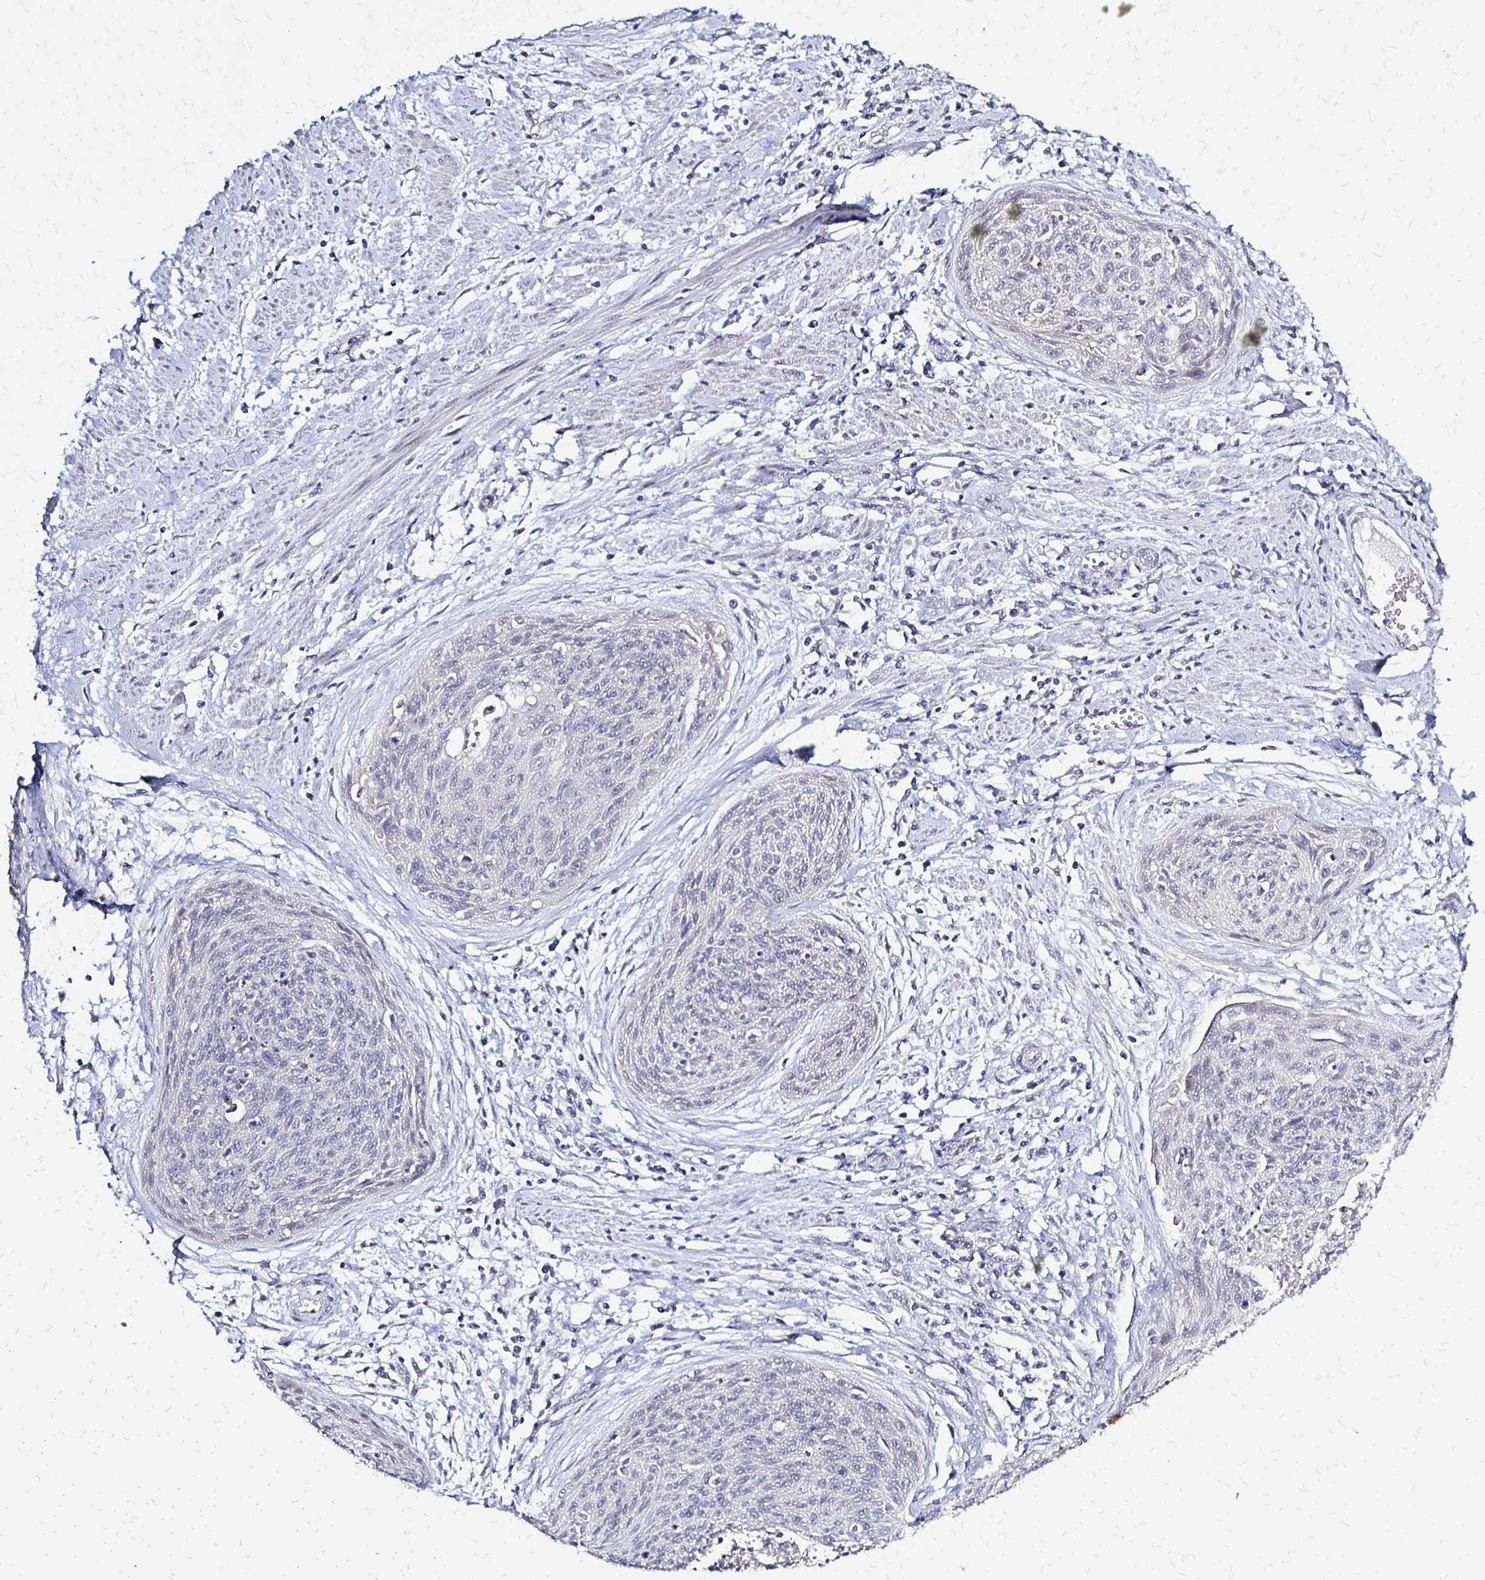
{"staining": {"intensity": "negative", "quantity": "none", "location": "none"}, "tissue": "cervical cancer", "cell_type": "Tumor cells", "image_type": "cancer", "snomed": [{"axis": "morphology", "description": "Squamous cell carcinoma, NOS"}, {"axis": "topography", "description": "Cervix"}], "caption": "Protein analysis of squamous cell carcinoma (cervical) reveals no significant expression in tumor cells. The staining was performed using DAB to visualize the protein expression in brown, while the nuclei were stained in blue with hematoxylin (Magnification: 20x).", "gene": "SLC9A9", "patient": {"sex": "female", "age": 55}}